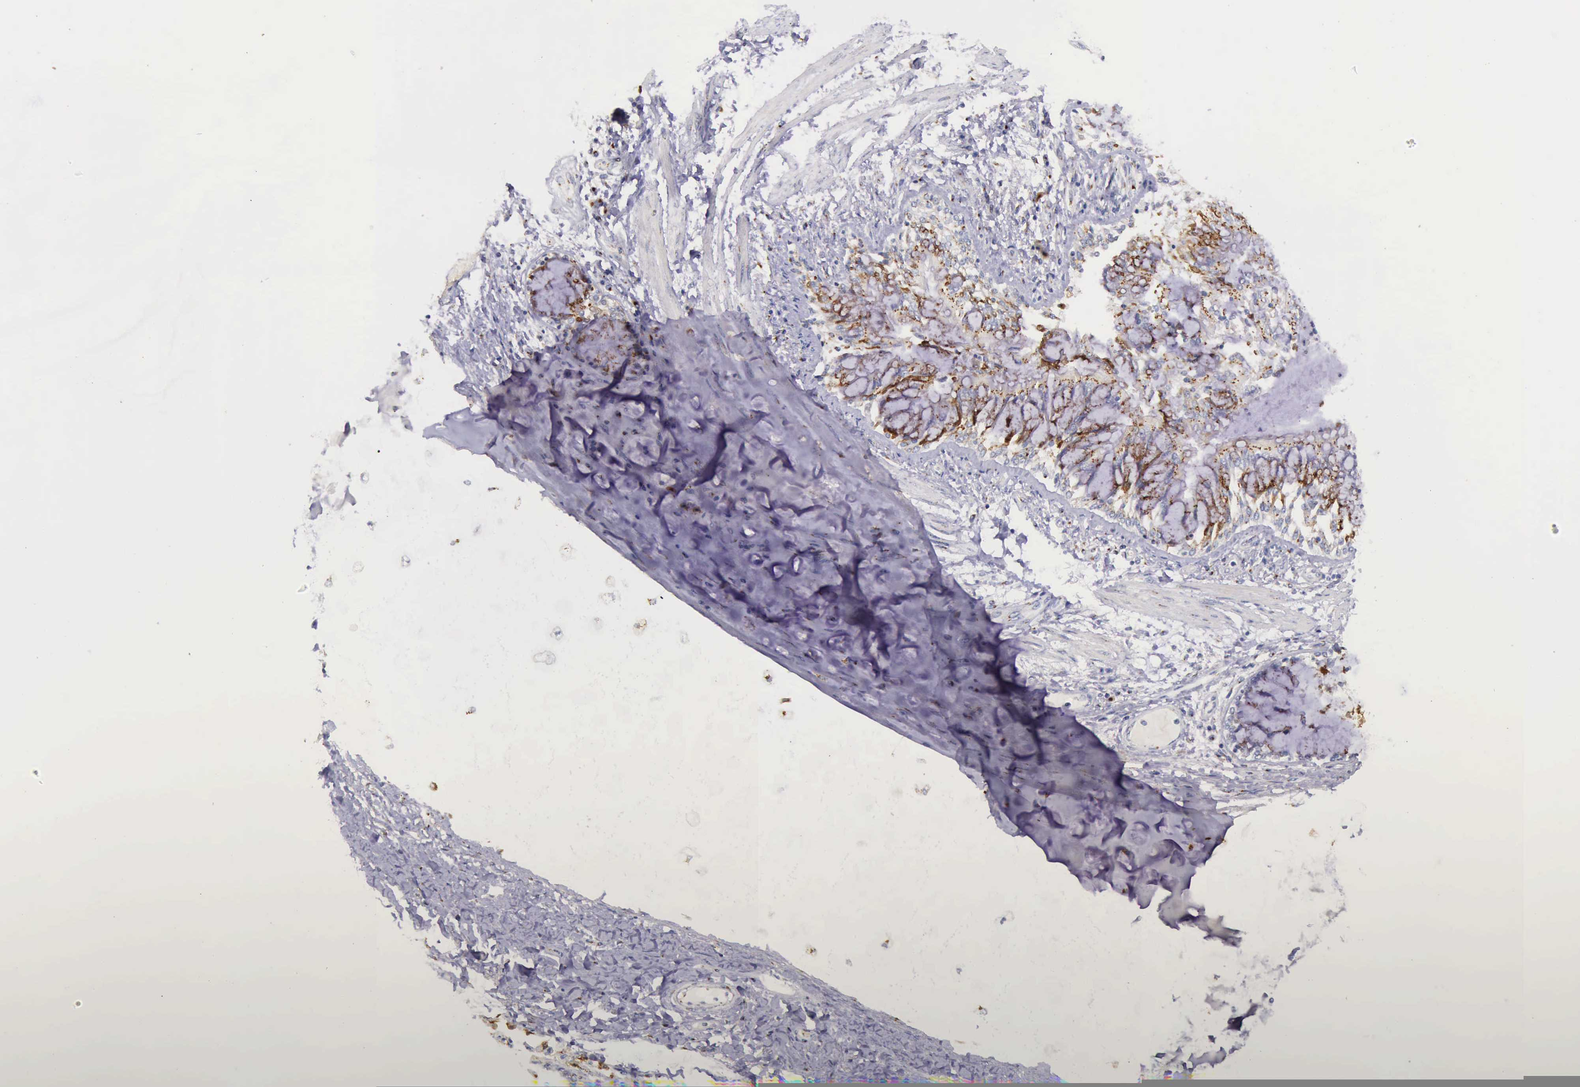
{"staining": {"intensity": "negative", "quantity": "none", "location": "none"}, "tissue": "adipose tissue", "cell_type": "Adipocytes", "image_type": "normal", "snomed": [{"axis": "morphology", "description": "Normal tissue, NOS"}, {"axis": "morphology", "description": "Adenocarcinoma, NOS"}, {"axis": "topography", "description": "Cartilage tissue"}, {"axis": "topography", "description": "Lung"}], "caption": "Immunohistochemistry micrograph of normal adipose tissue stained for a protein (brown), which demonstrates no positivity in adipocytes.", "gene": "GOLGA5", "patient": {"sex": "female", "age": 67}}